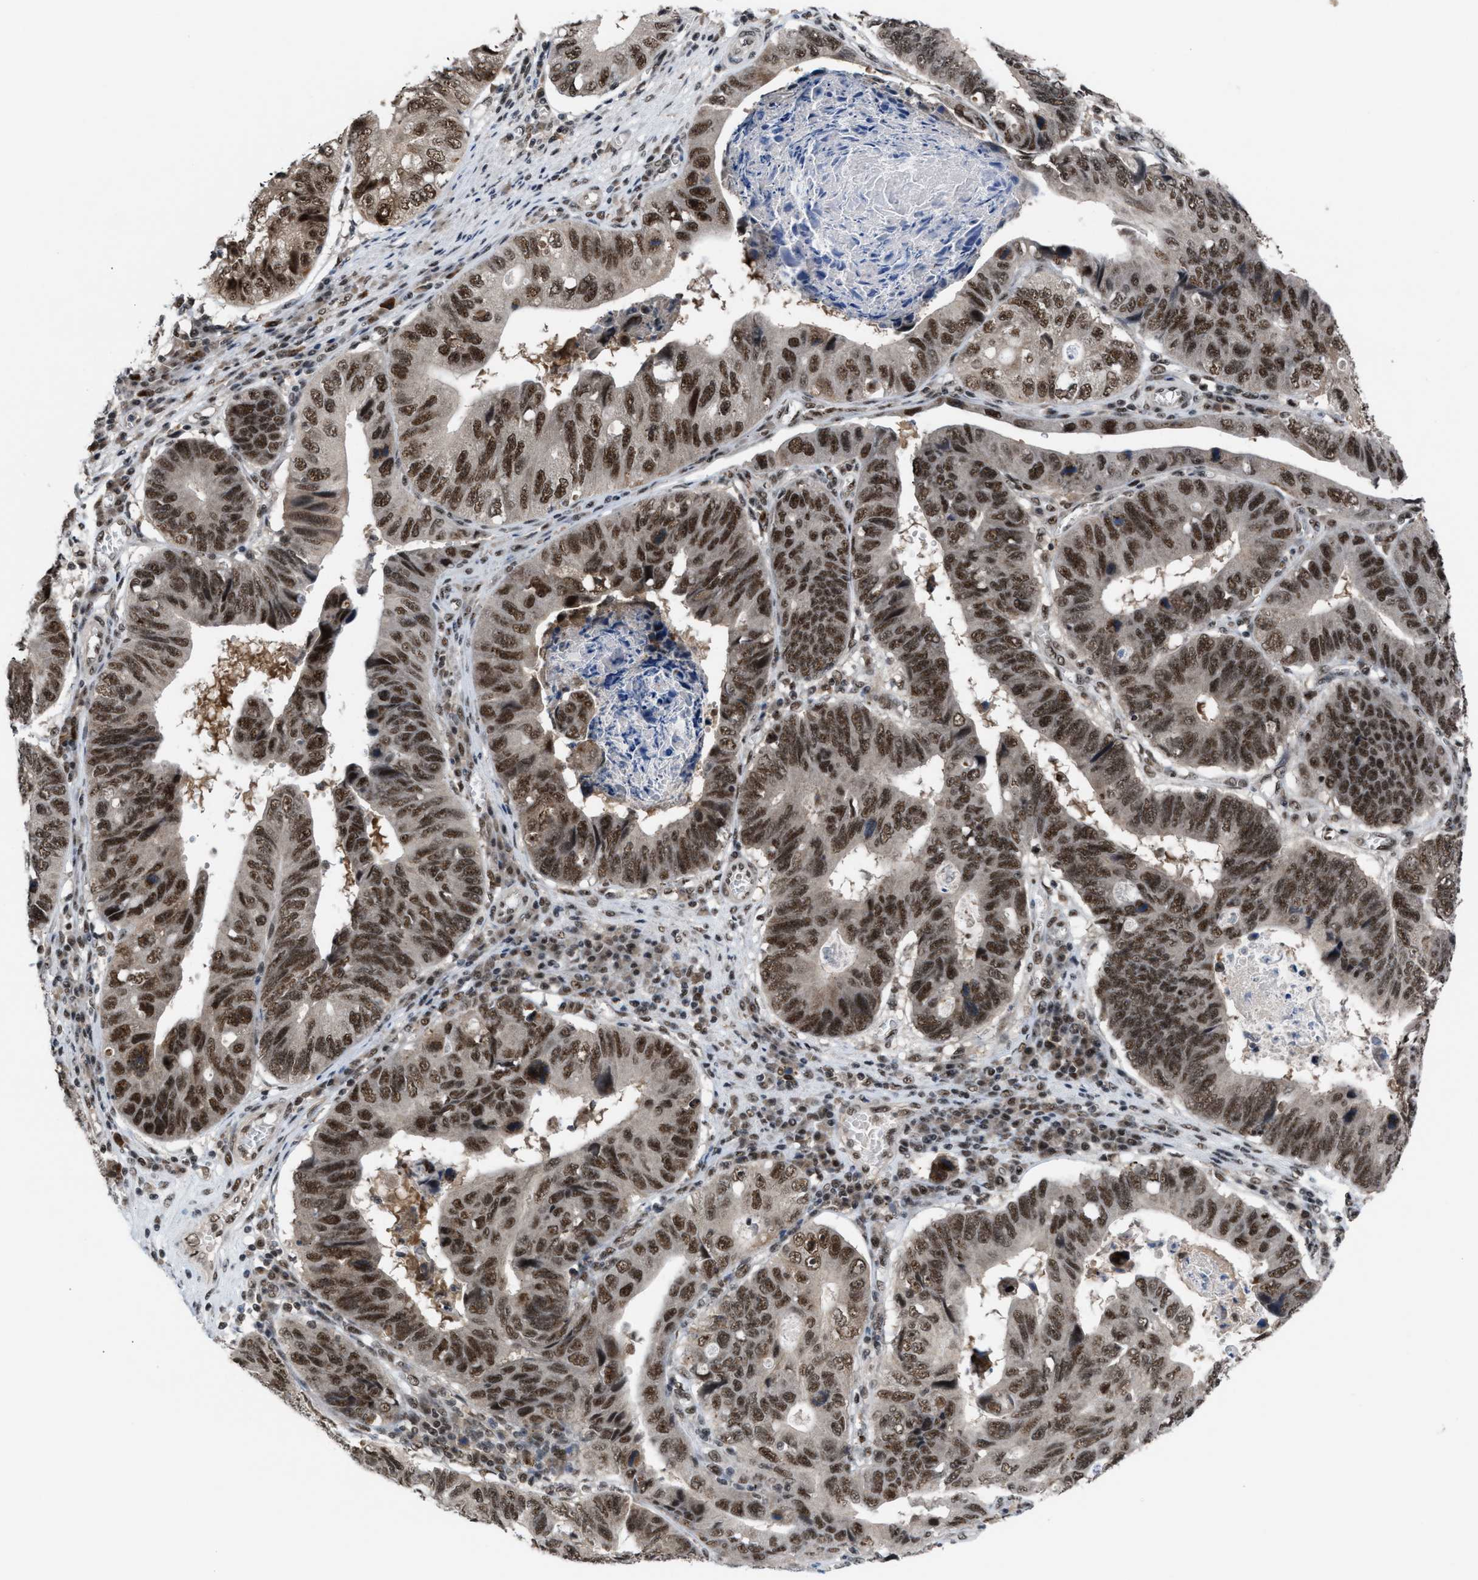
{"staining": {"intensity": "strong", "quantity": ">75%", "location": "nuclear"}, "tissue": "stomach cancer", "cell_type": "Tumor cells", "image_type": "cancer", "snomed": [{"axis": "morphology", "description": "Adenocarcinoma, NOS"}, {"axis": "topography", "description": "Stomach"}], "caption": "Protein staining of stomach adenocarcinoma tissue demonstrates strong nuclear expression in approximately >75% of tumor cells.", "gene": "PRPF4", "patient": {"sex": "male", "age": 59}}